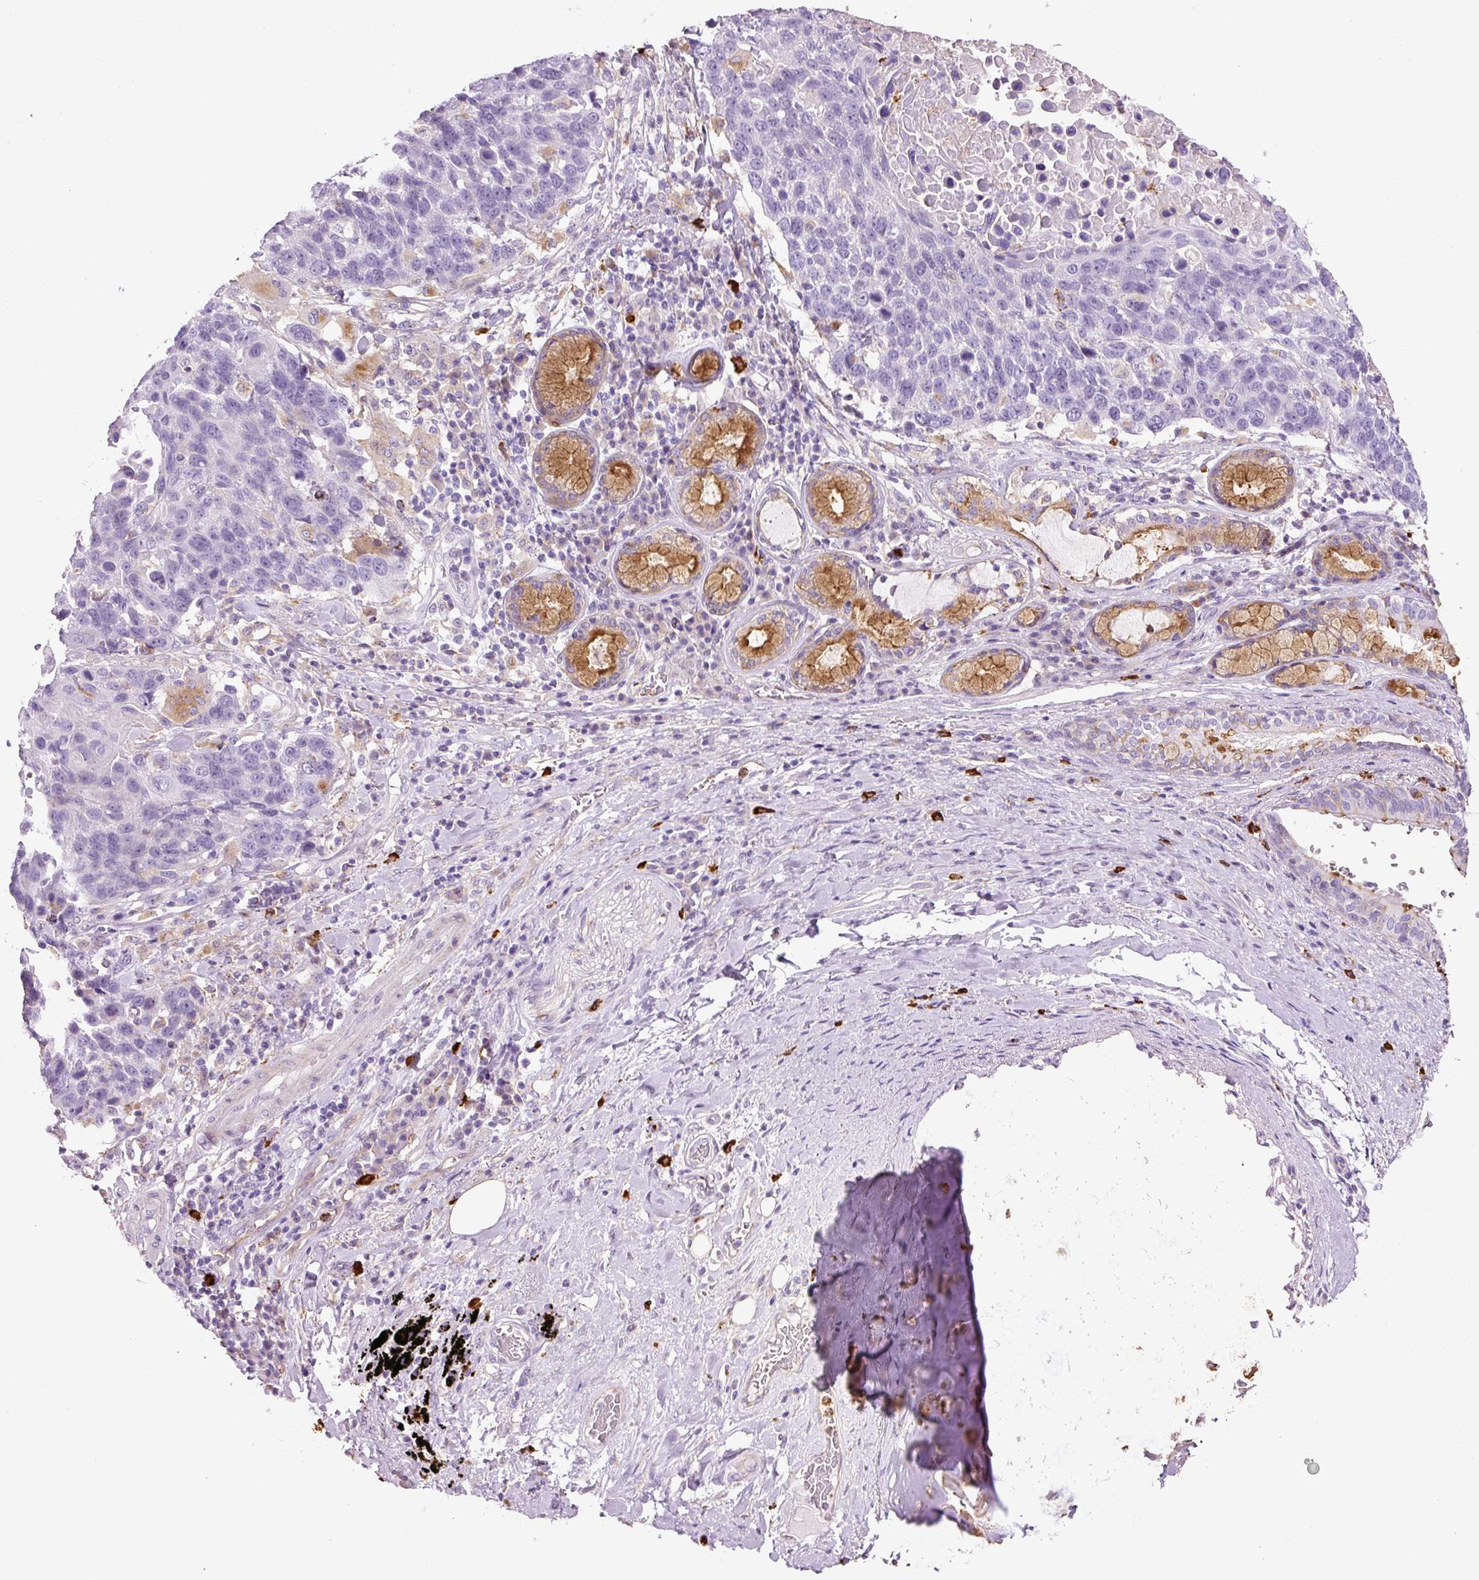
{"staining": {"intensity": "negative", "quantity": "none", "location": "none"}, "tissue": "lung cancer", "cell_type": "Tumor cells", "image_type": "cancer", "snomed": [{"axis": "morphology", "description": "Squamous cell carcinoma, NOS"}, {"axis": "topography", "description": "Lung"}], "caption": "This is an immunohistochemistry micrograph of human squamous cell carcinoma (lung). There is no staining in tumor cells.", "gene": "TMC8", "patient": {"sex": "male", "age": 66}}